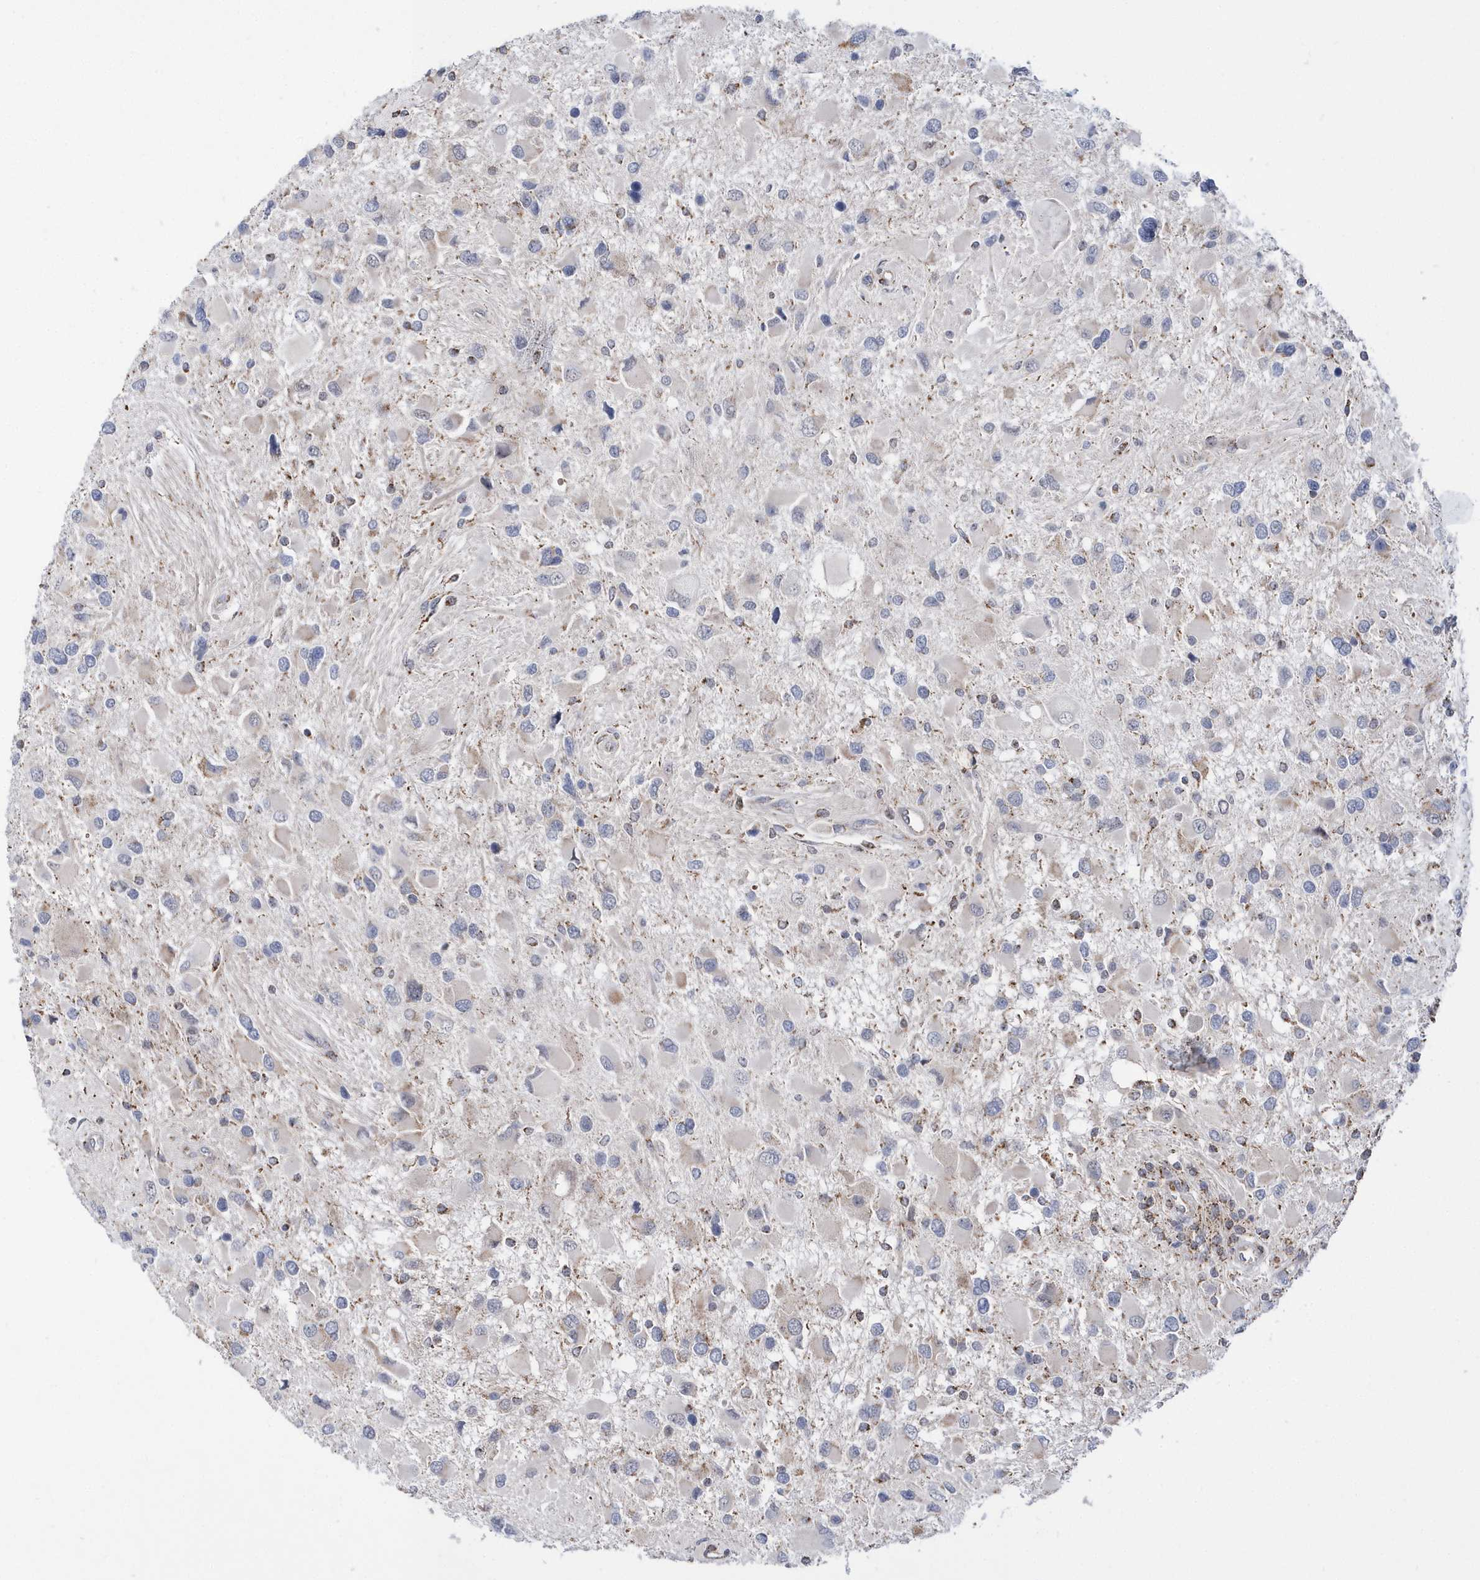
{"staining": {"intensity": "negative", "quantity": "none", "location": "none"}, "tissue": "glioma", "cell_type": "Tumor cells", "image_type": "cancer", "snomed": [{"axis": "morphology", "description": "Glioma, malignant, High grade"}, {"axis": "topography", "description": "Brain"}], "caption": "Immunohistochemistry of glioma reveals no staining in tumor cells.", "gene": "SPATA5", "patient": {"sex": "male", "age": 53}}